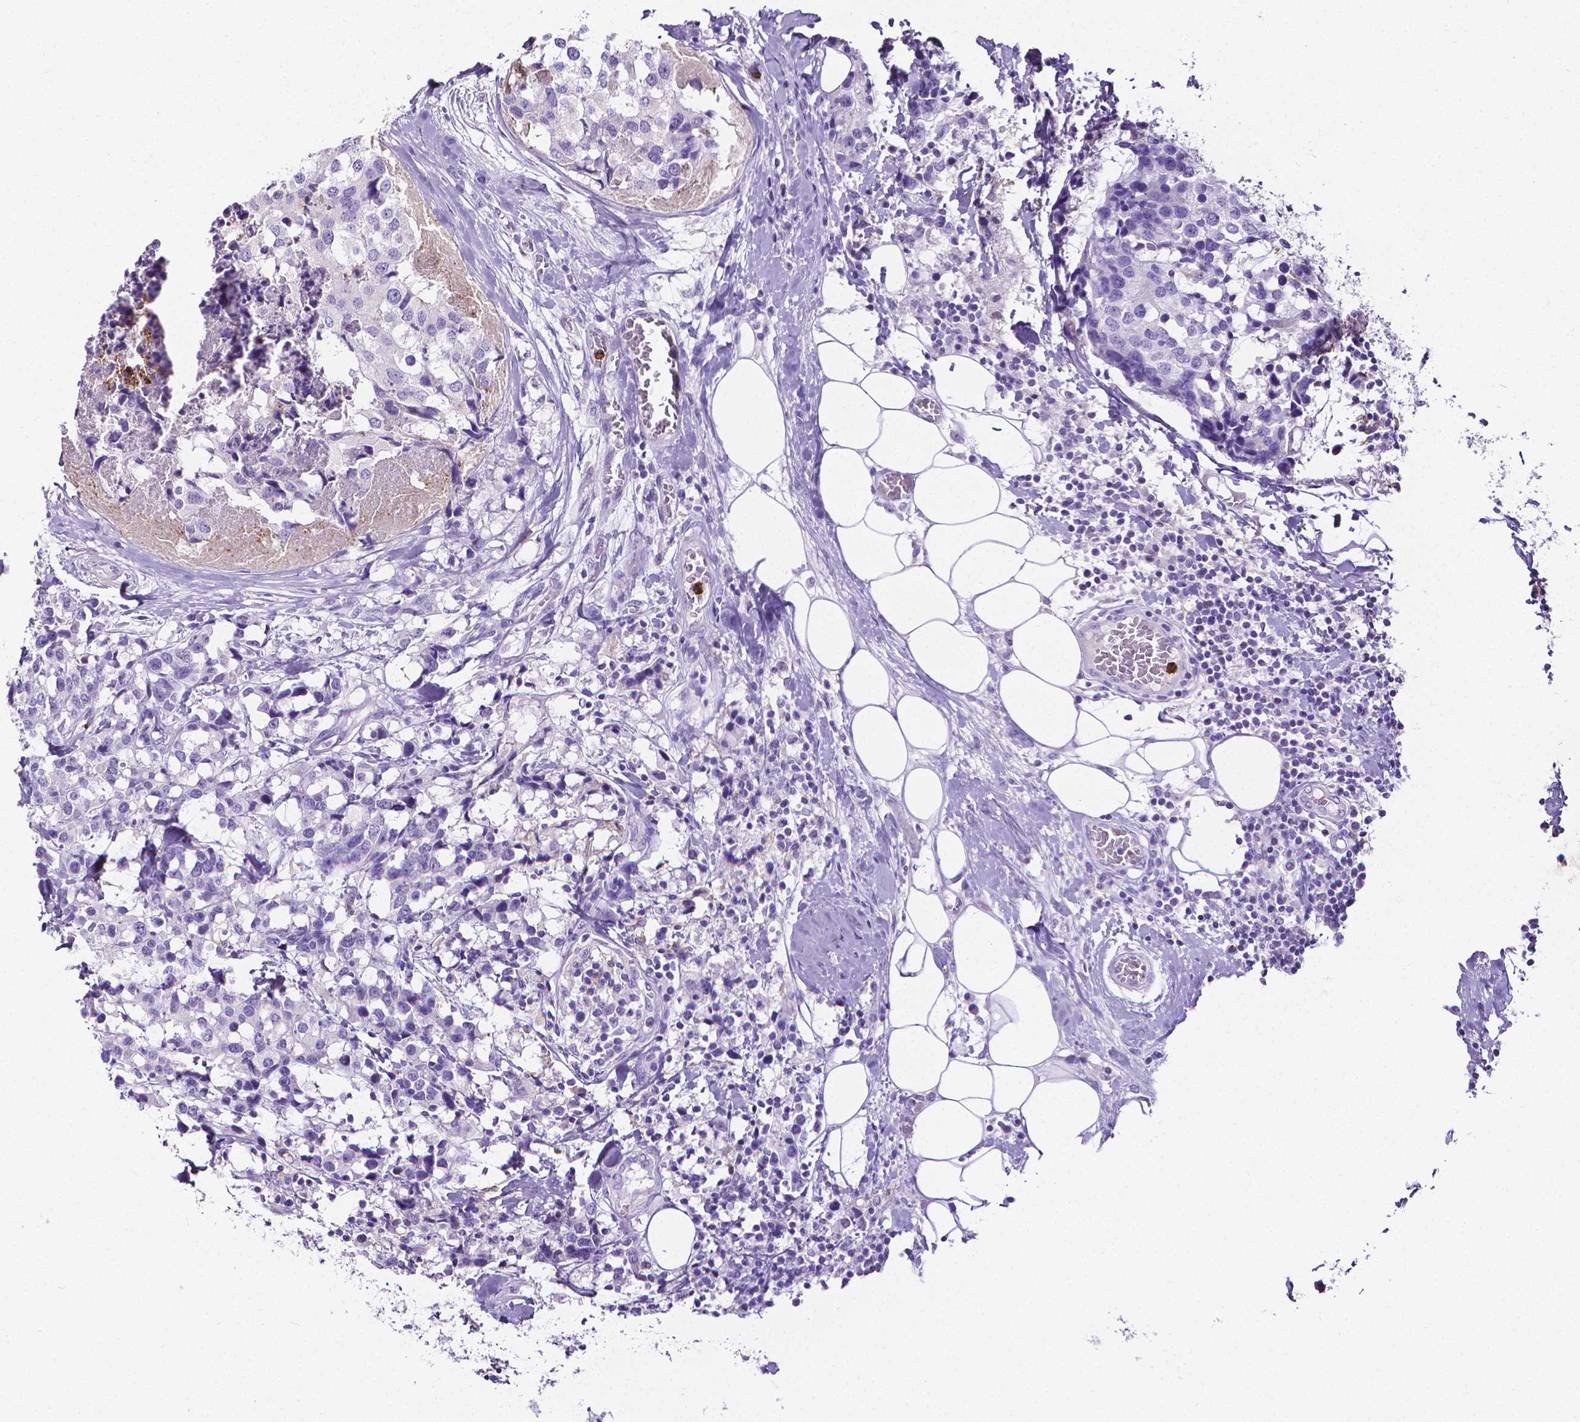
{"staining": {"intensity": "negative", "quantity": "none", "location": "none"}, "tissue": "breast cancer", "cell_type": "Tumor cells", "image_type": "cancer", "snomed": [{"axis": "morphology", "description": "Lobular carcinoma"}, {"axis": "topography", "description": "Breast"}], "caption": "High power microscopy image of an immunohistochemistry micrograph of breast lobular carcinoma, revealing no significant positivity in tumor cells.", "gene": "MMP9", "patient": {"sex": "female", "age": 59}}